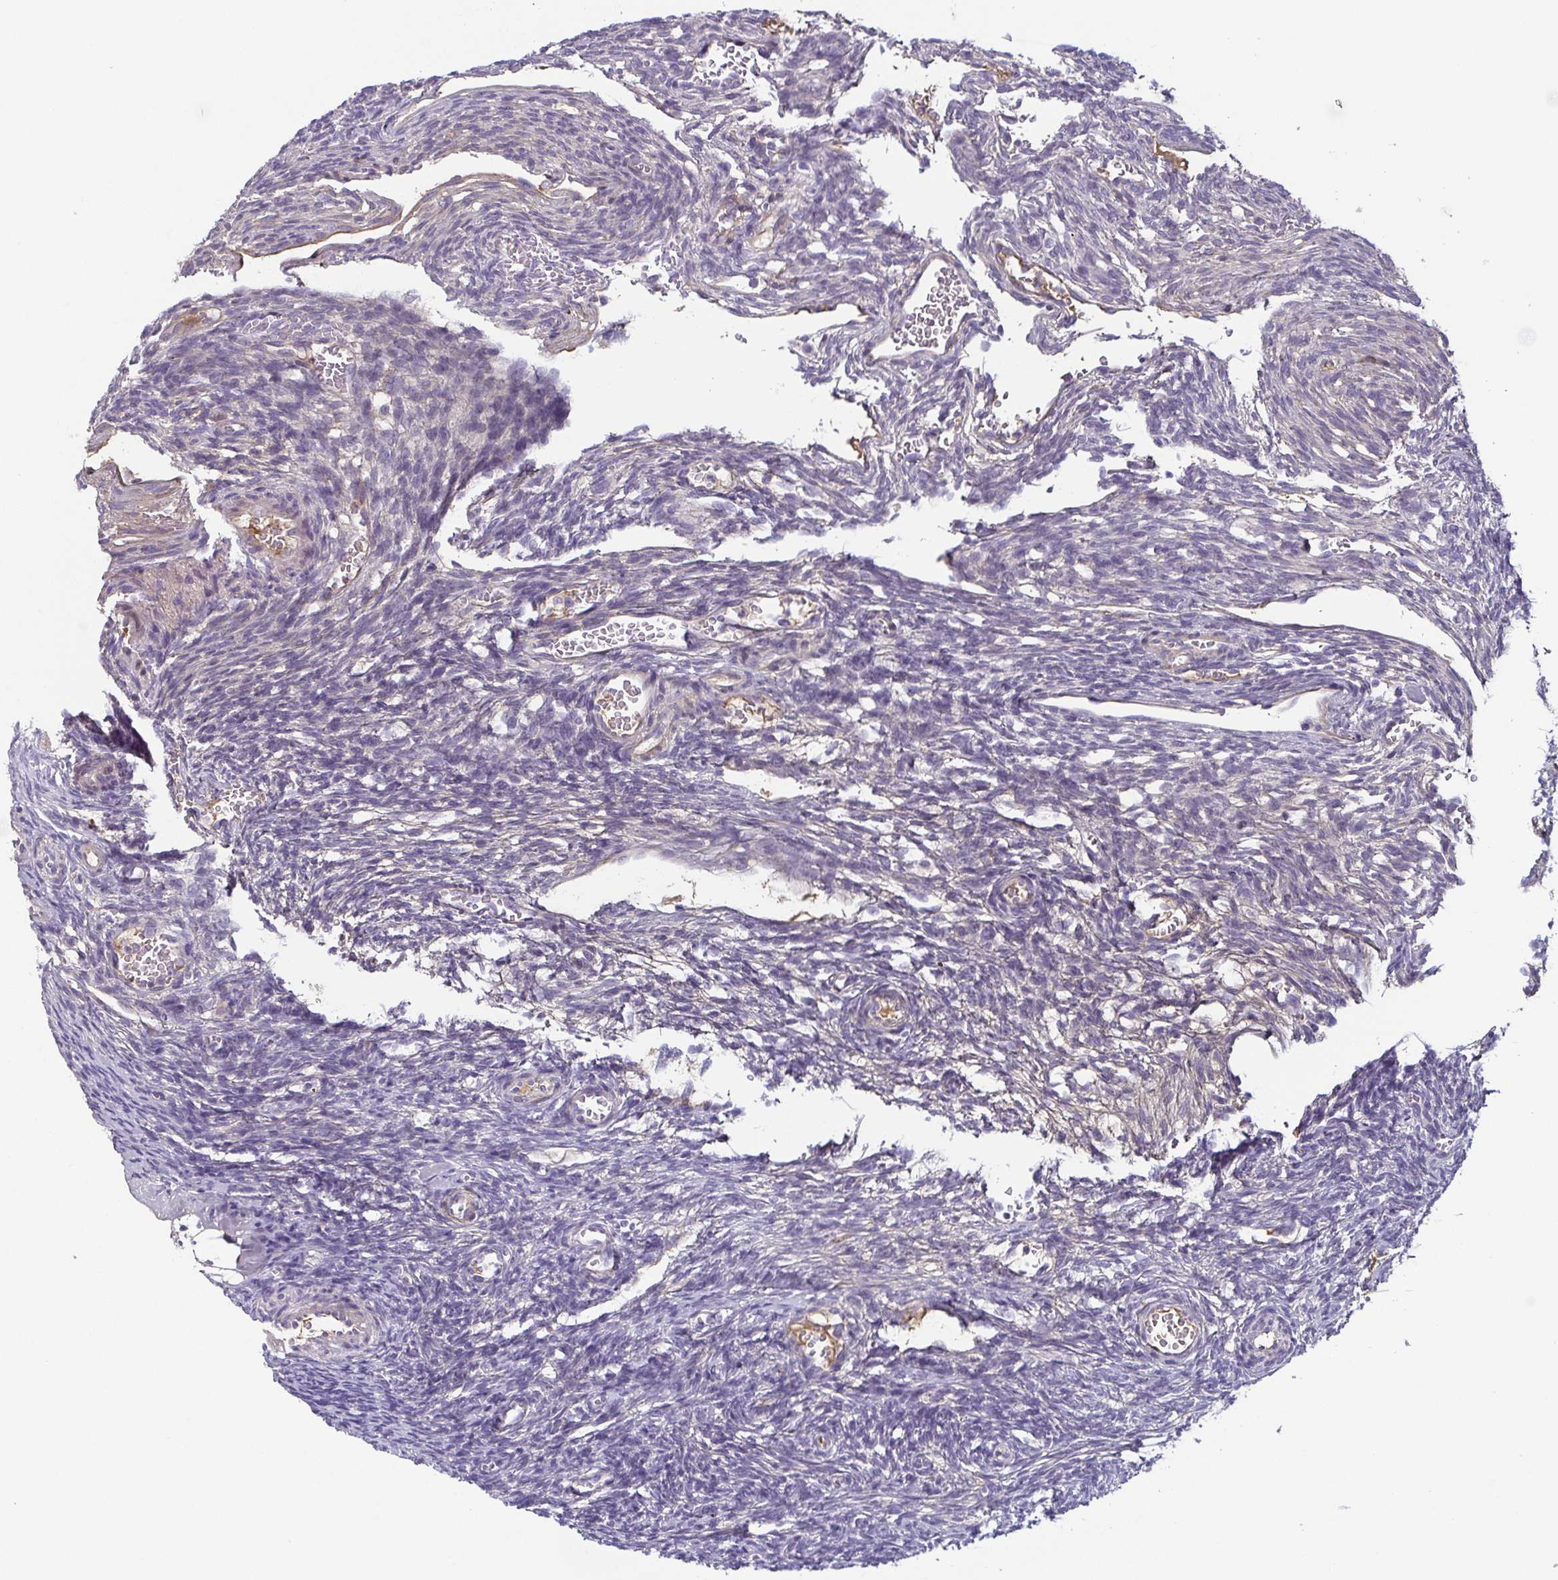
{"staining": {"intensity": "weak", "quantity": "25%-75%", "location": "cytoplasmic/membranous"}, "tissue": "ovary", "cell_type": "Follicle cells", "image_type": "normal", "snomed": [{"axis": "morphology", "description": "Normal tissue, NOS"}, {"axis": "topography", "description": "Ovary"}], "caption": "This is a histology image of immunohistochemistry staining of unremarkable ovary, which shows weak positivity in the cytoplasmic/membranous of follicle cells.", "gene": "ECM1", "patient": {"sex": "female", "age": 34}}